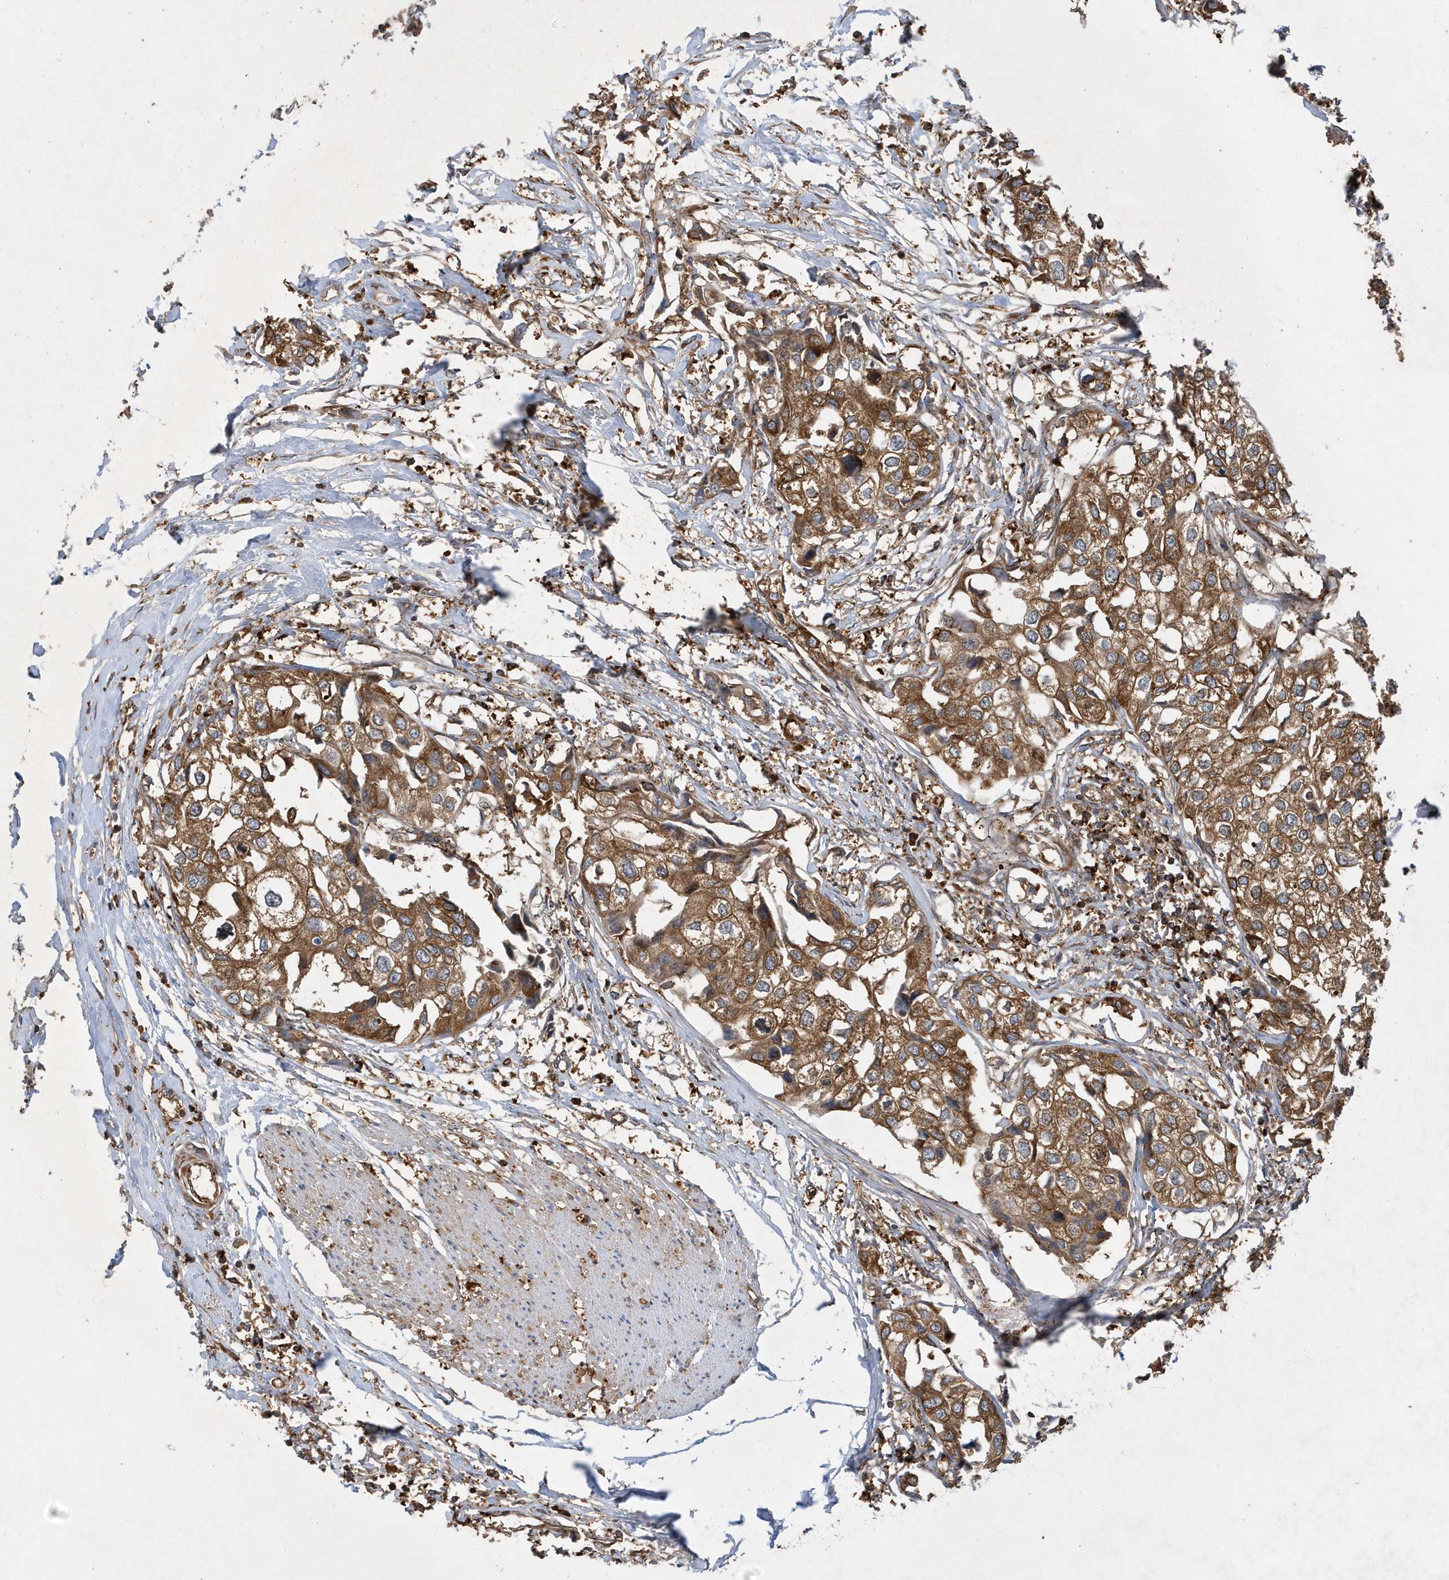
{"staining": {"intensity": "strong", "quantity": ">75%", "location": "cytoplasmic/membranous"}, "tissue": "urothelial cancer", "cell_type": "Tumor cells", "image_type": "cancer", "snomed": [{"axis": "morphology", "description": "Urothelial carcinoma, High grade"}, {"axis": "topography", "description": "Urinary bladder"}], "caption": "Urothelial cancer stained with DAB (3,3'-diaminobenzidine) IHC exhibits high levels of strong cytoplasmic/membranous expression in approximately >75% of tumor cells.", "gene": "LAPTM4A", "patient": {"sex": "male", "age": 64}}